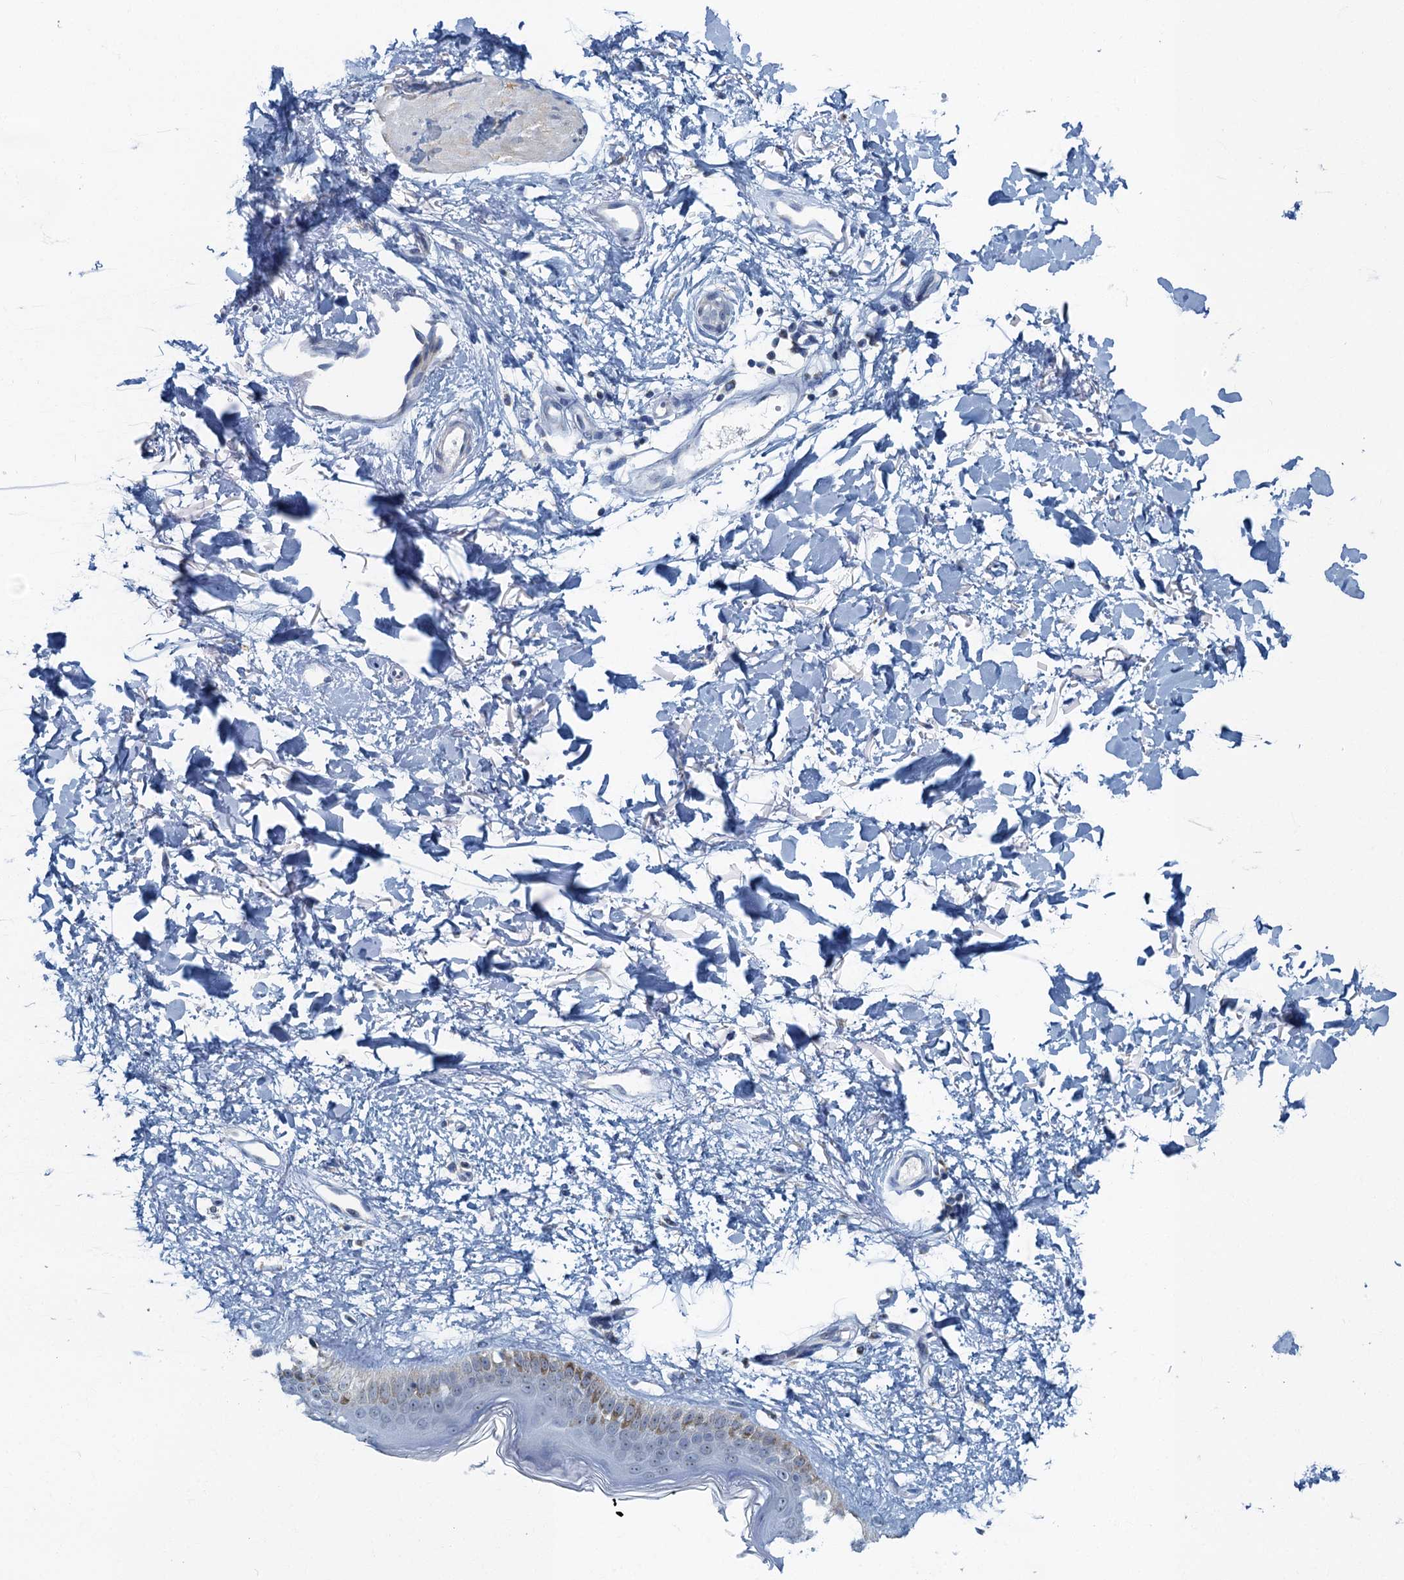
{"staining": {"intensity": "negative", "quantity": "none", "location": "none"}, "tissue": "skin", "cell_type": "Fibroblasts", "image_type": "normal", "snomed": [{"axis": "morphology", "description": "Normal tissue, NOS"}, {"axis": "topography", "description": "Skin"}], "caption": "An image of skin stained for a protein exhibits no brown staining in fibroblasts. (DAB immunohistochemistry, high magnification).", "gene": "RAD9B", "patient": {"sex": "female", "age": 58}}